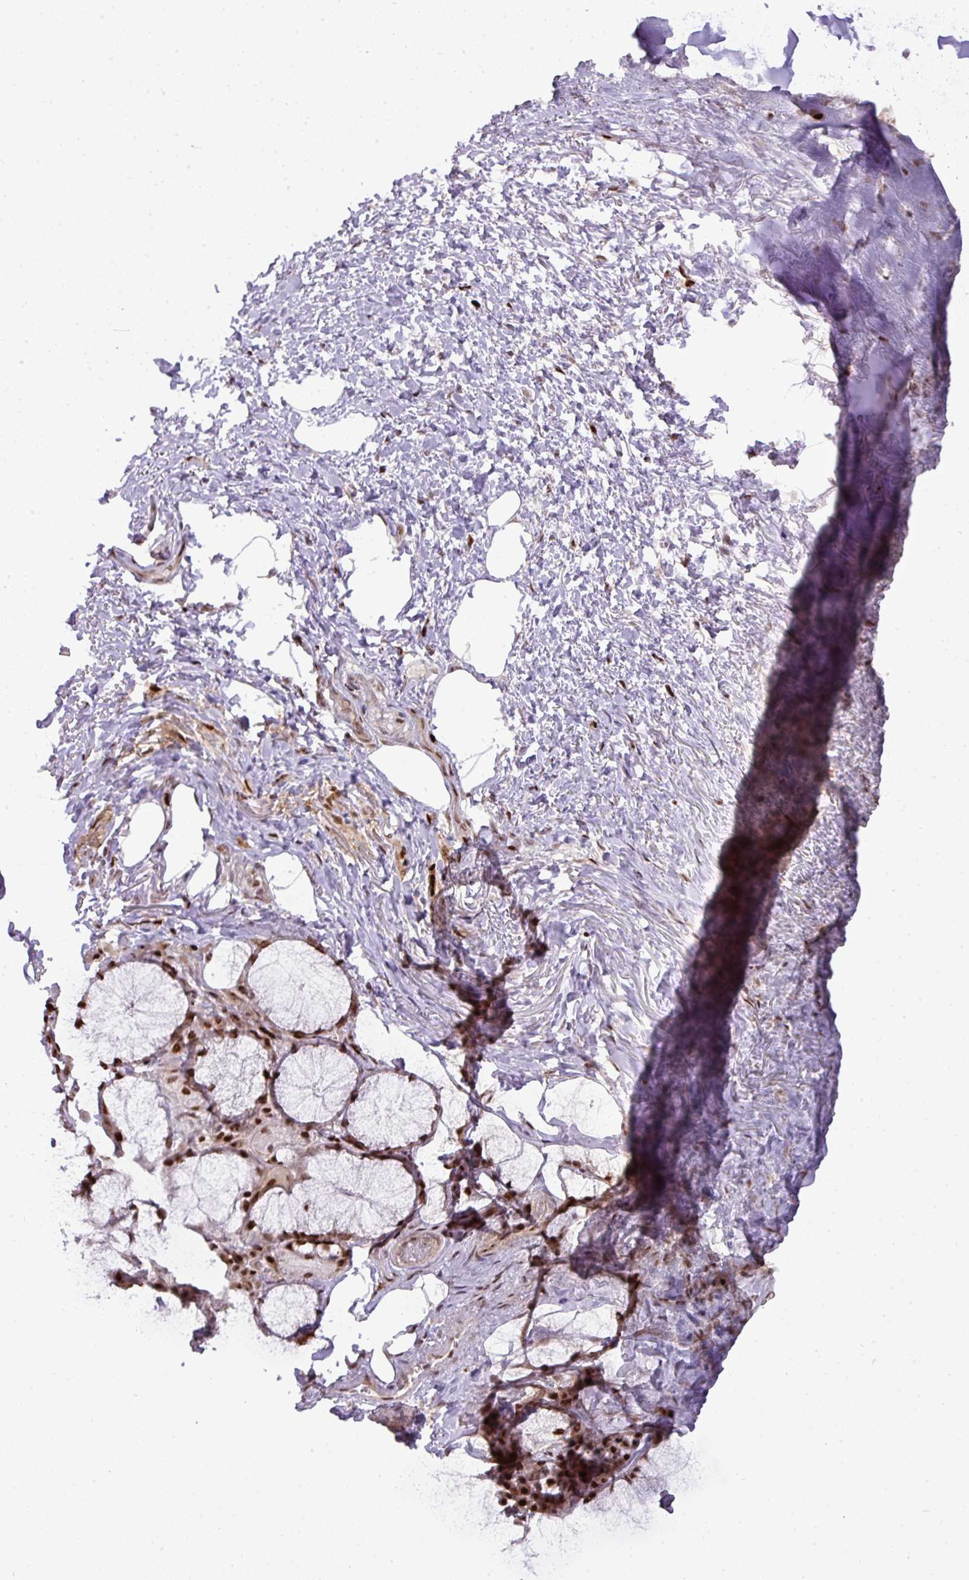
{"staining": {"intensity": "moderate", "quantity": ">75%", "location": "nuclear"}, "tissue": "soft tissue", "cell_type": "Chondrocytes", "image_type": "normal", "snomed": [{"axis": "morphology", "description": "Normal tissue, NOS"}, {"axis": "topography", "description": "Cartilage tissue"}, {"axis": "topography", "description": "Bronchus"}], "caption": "Soft tissue stained for a protein shows moderate nuclear positivity in chondrocytes. The protein of interest is shown in brown color, while the nuclei are stained blue.", "gene": "MYSM1", "patient": {"sex": "male", "age": 56}}